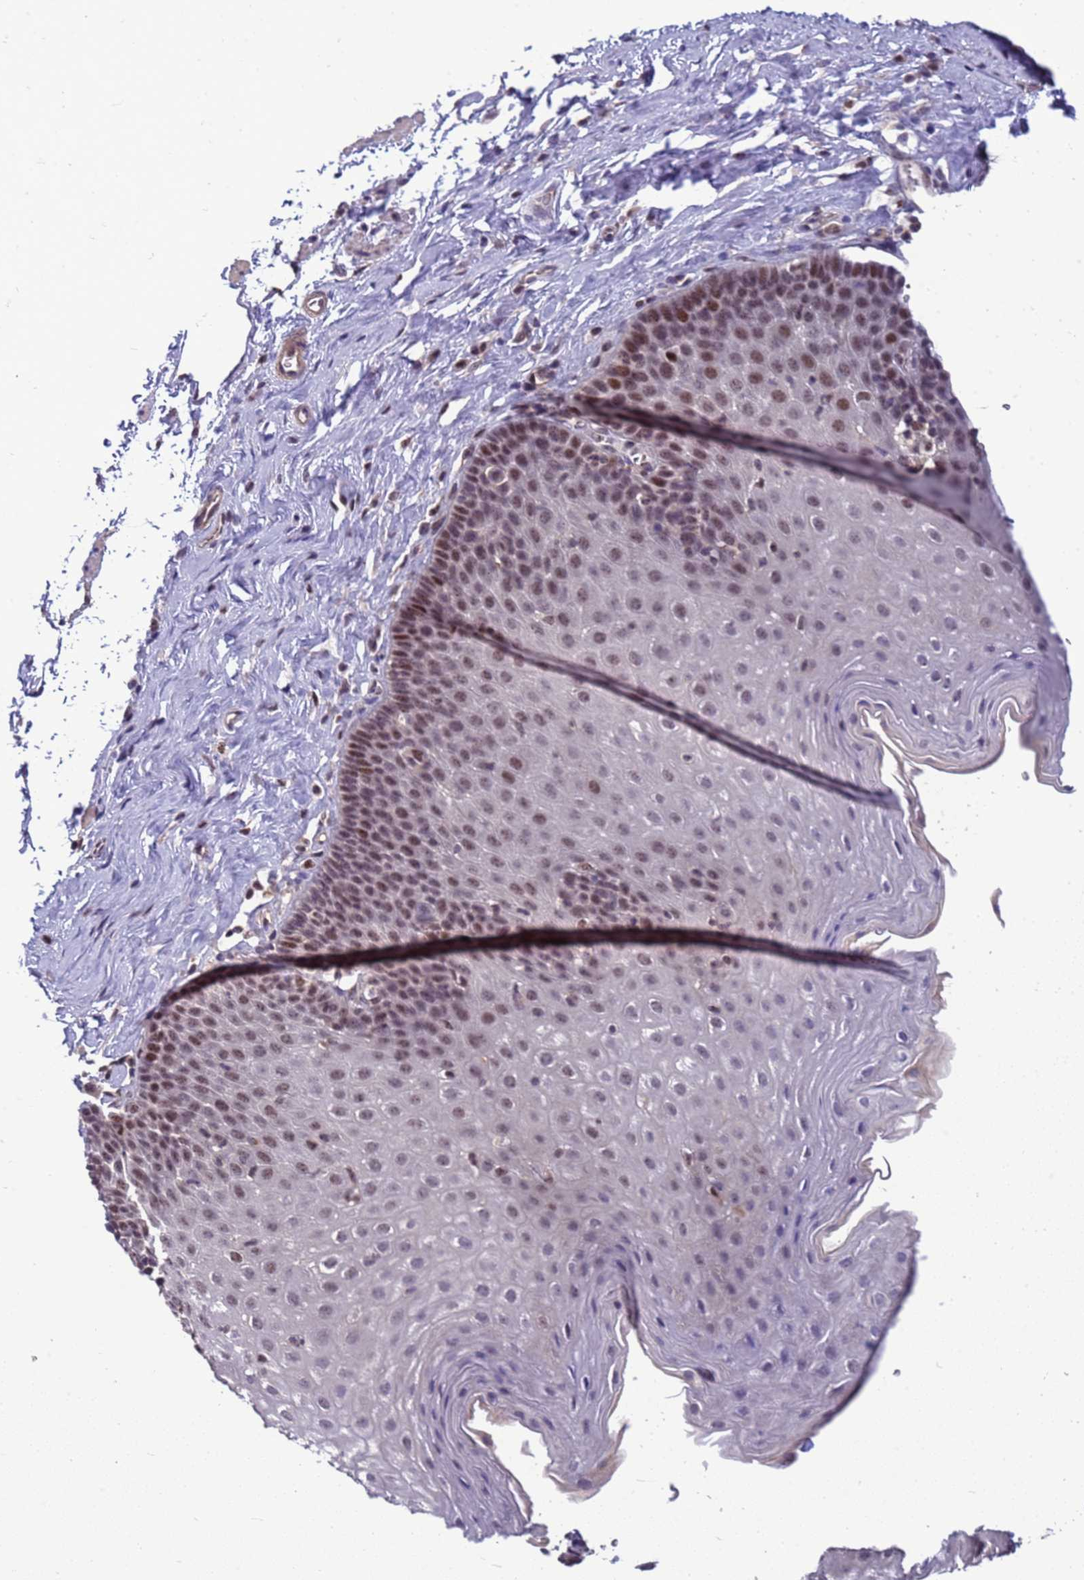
{"staining": {"intensity": "moderate", "quantity": ">75%", "location": "nuclear"}, "tissue": "esophagus", "cell_type": "Squamous epithelial cells", "image_type": "normal", "snomed": [{"axis": "morphology", "description": "Normal tissue, NOS"}, {"axis": "topography", "description": "Esophagus"}], "caption": "Immunohistochemistry (IHC) micrograph of unremarkable human esophagus stained for a protein (brown), which reveals medium levels of moderate nuclear staining in approximately >75% of squamous epithelial cells.", "gene": "NSL1", "patient": {"sex": "female", "age": 61}}